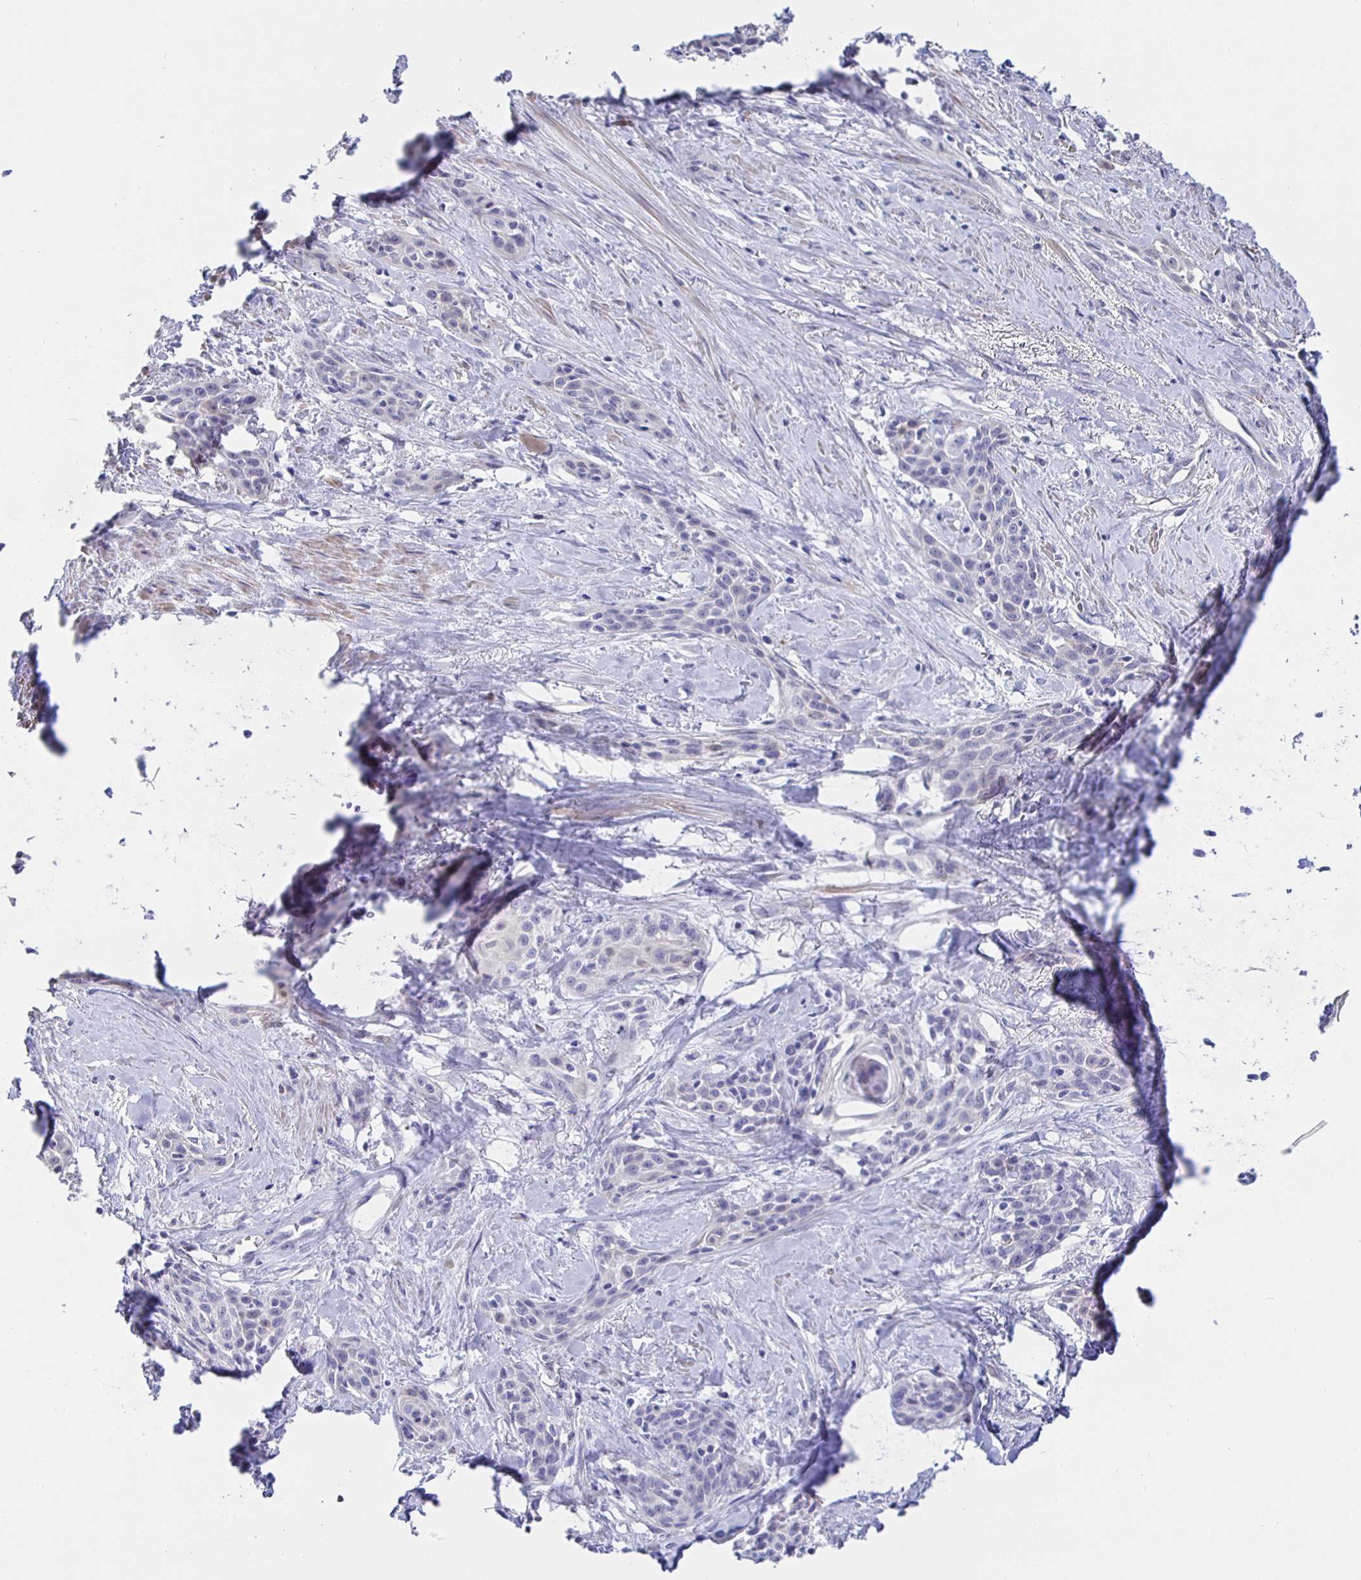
{"staining": {"intensity": "negative", "quantity": "none", "location": "none"}, "tissue": "skin cancer", "cell_type": "Tumor cells", "image_type": "cancer", "snomed": [{"axis": "morphology", "description": "Squamous cell carcinoma, NOS"}, {"axis": "topography", "description": "Skin"}, {"axis": "topography", "description": "Anal"}], "caption": "Tumor cells are negative for brown protein staining in skin squamous cell carcinoma.", "gene": "HSPA4L", "patient": {"sex": "male", "age": 64}}